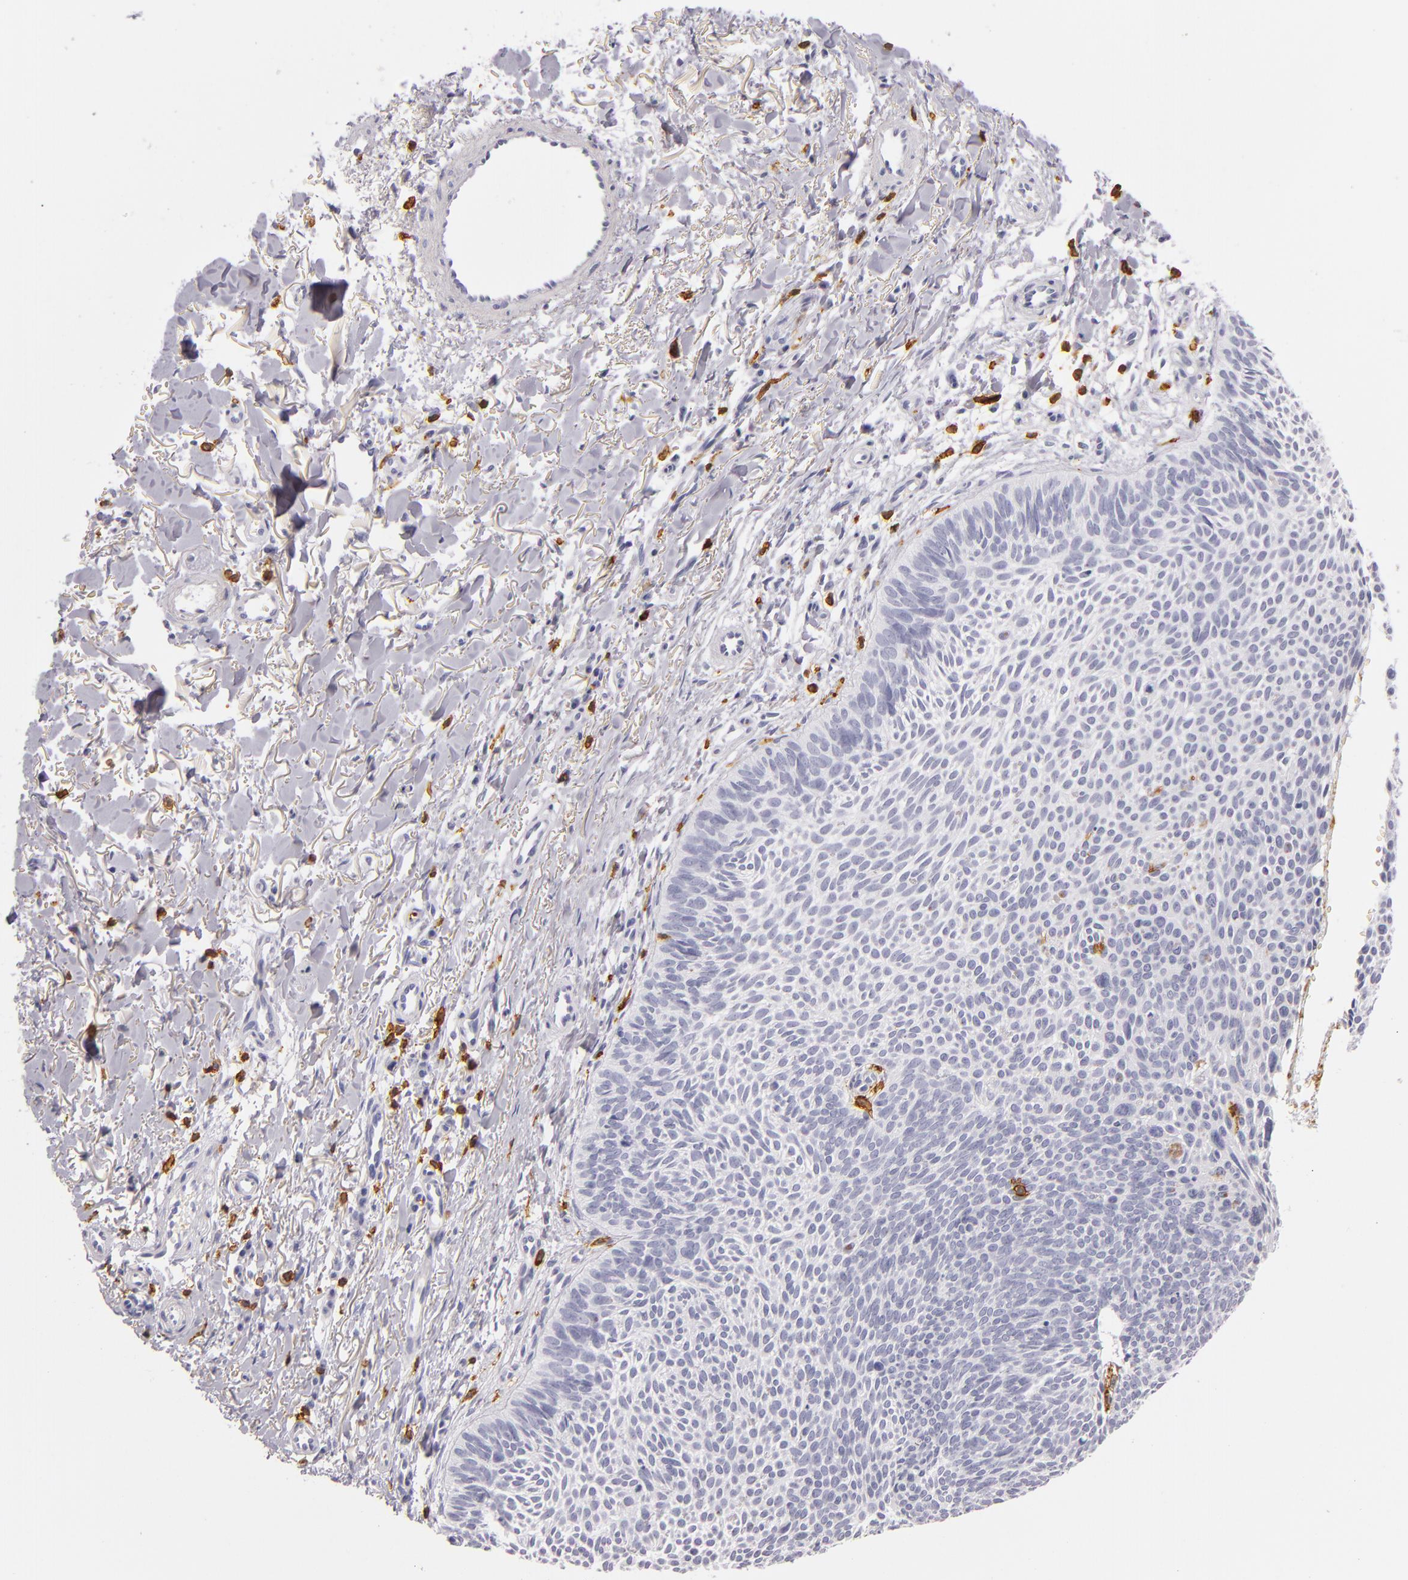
{"staining": {"intensity": "negative", "quantity": "none", "location": "none"}, "tissue": "skin cancer", "cell_type": "Tumor cells", "image_type": "cancer", "snomed": [{"axis": "morphology", "description": "Basal cell carcinoma"}, {"axis": "topography", "description": "Skin"}], "caption": "Immunohistochemistry (IHC) of skin cancer demonstrates no staining in tumor cells.", "gene": "LAT", "patient": {"sex": "male", "age": 84}}